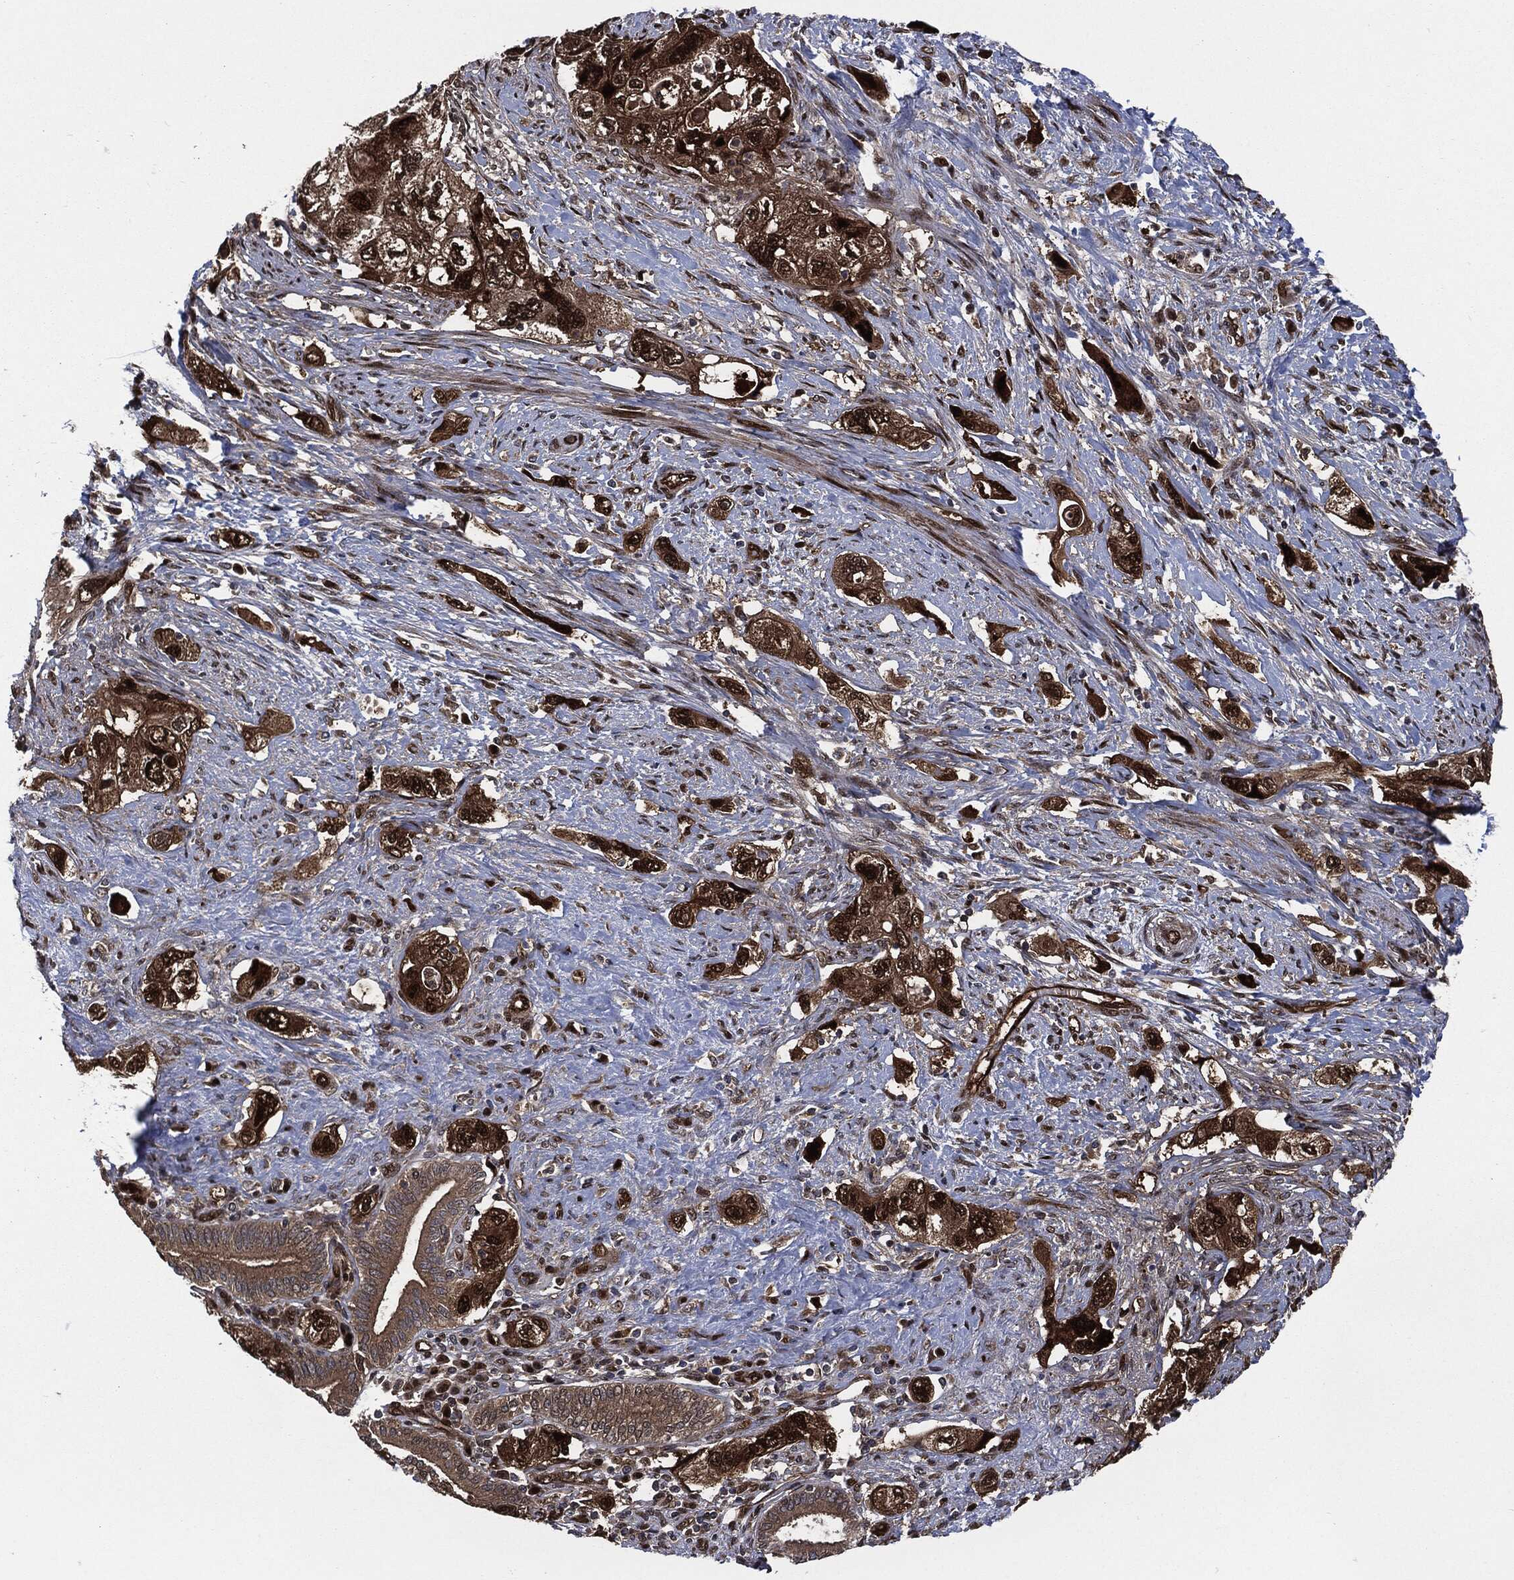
{"staining": {"intensity": "strong", "quantity": ">75%", "location": "cytoplasmic/membranous,nuclear"}, "tissue": "pancreatic cancer", "cell_type": "Tumor cells", "image_type": "cancer", "snomed": [{"axis": "morphology", "description": "Adenocarcinoma, NOS"}, {"axis": "topography", "description": "Pancreas"}], "caption": "An immunohistochemistry (IHC) micrograph of tumor tissue is shown. Protein staining in brown highlights strong cytoplasmic/membranous and nuclear positivity in adenocarcinoma (pancreatic) within tumor cells. The protein of interest is stained brown, and the nuclei are stained in blue (DAB IHC with brightfield microscopy, high magnification).", "gene": "DCTN1", "patient": {"sex": "female", "age": 73}}